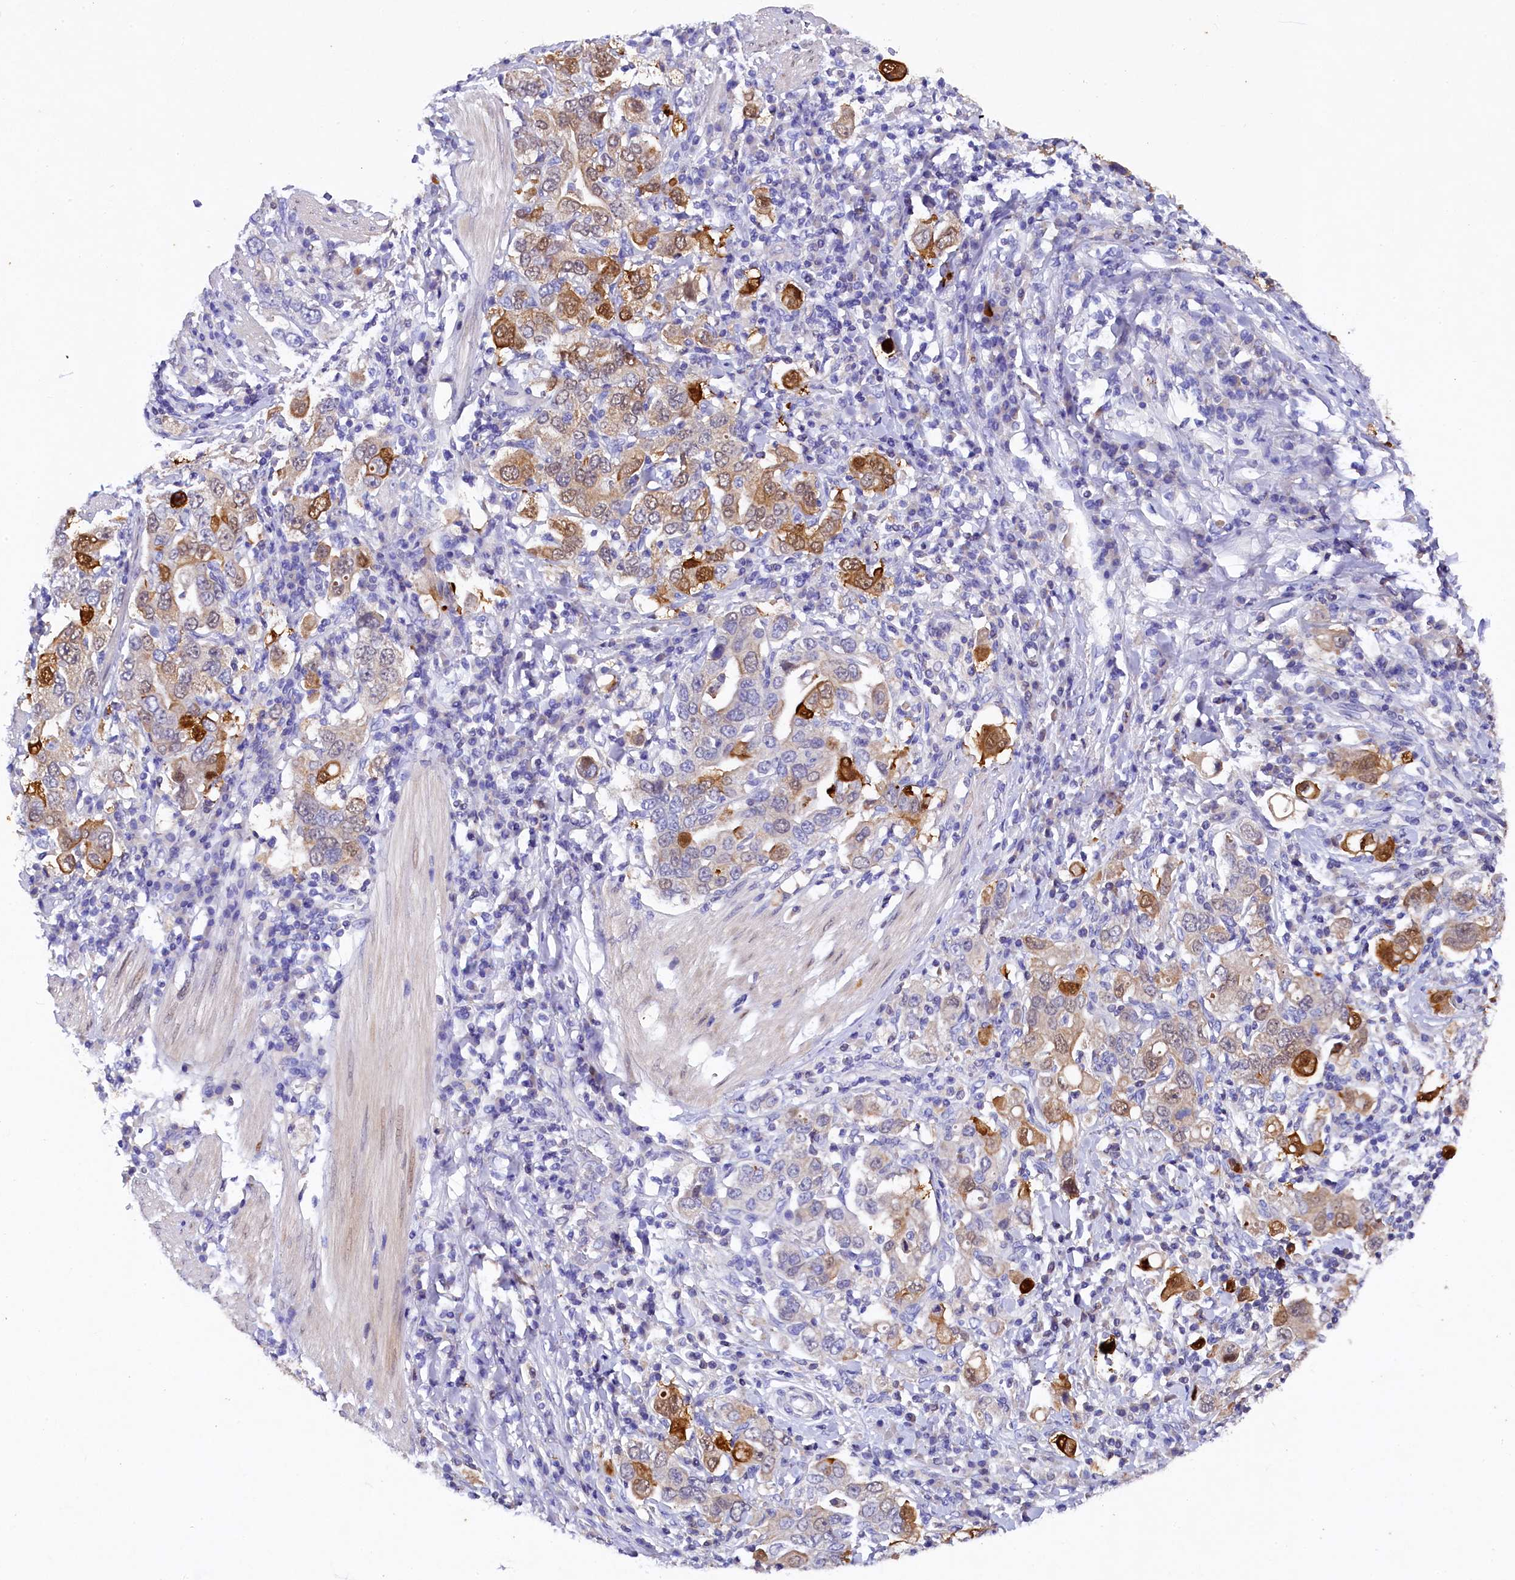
{"staining": {"intensity": "strong", "quantity": "<25%", "location": "cytoplasmic/membranous"}, "tissue": "stomach cancer", "cell_type": "Tumor cells", "image_type": "cancer", "snomed": [{"axis": "morphology", "description": "Adenocarcinoma, NOS"}, {"axis": "topography", "description": "Stomach, upper"}], "caption": "Immunohistochemical staining of human adenocarcinoma (stomach) exhibits medium levels of strong cytoplasmic/membranous expression in about <25% of tumor cells.", "gene": "TGDS", "patient": {"sex": "male", "age": 62}}